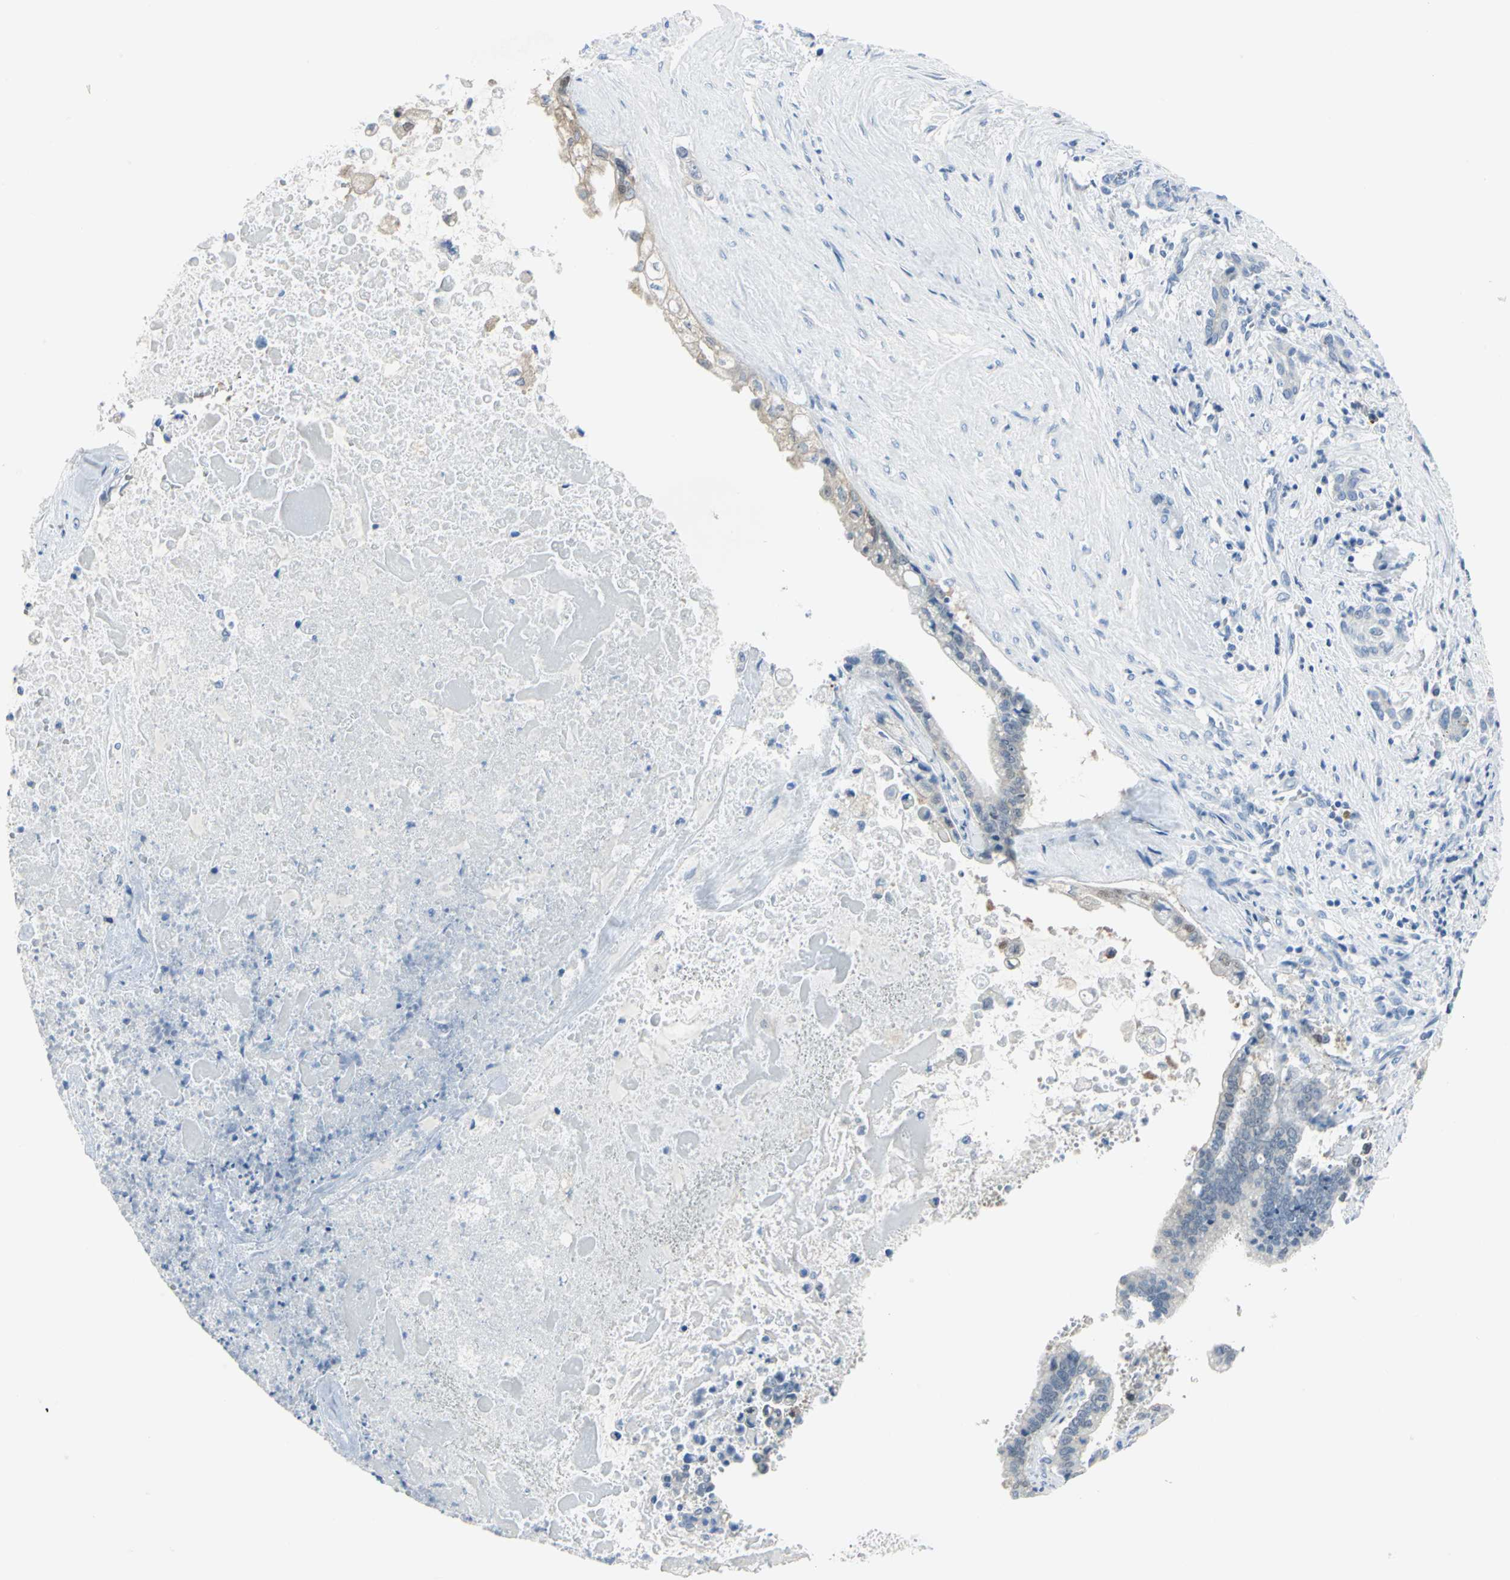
{"staining": {"intensity": "weak", "quantity": "<25%", "location": "cytoplasmic/membranous"}, "tissue": "liver cancer", "cell_type": "Tumor cells", "image_type": "cancer", "snomed": [{"axis": "morphology", "description": "Cholangiocarcinoma"}, {"axis": "topography", "description": "Liver"}], "caption": "Immunohistochemical staining of human liver cholangiocarcinoma reveals no significant expression in tumor cells. The staining is performed using DAB brown chromogen with nuclei counter-stained in using hematoxylin.", "gene": "SFN", "patient": {"sex": "male", "age": 57}}